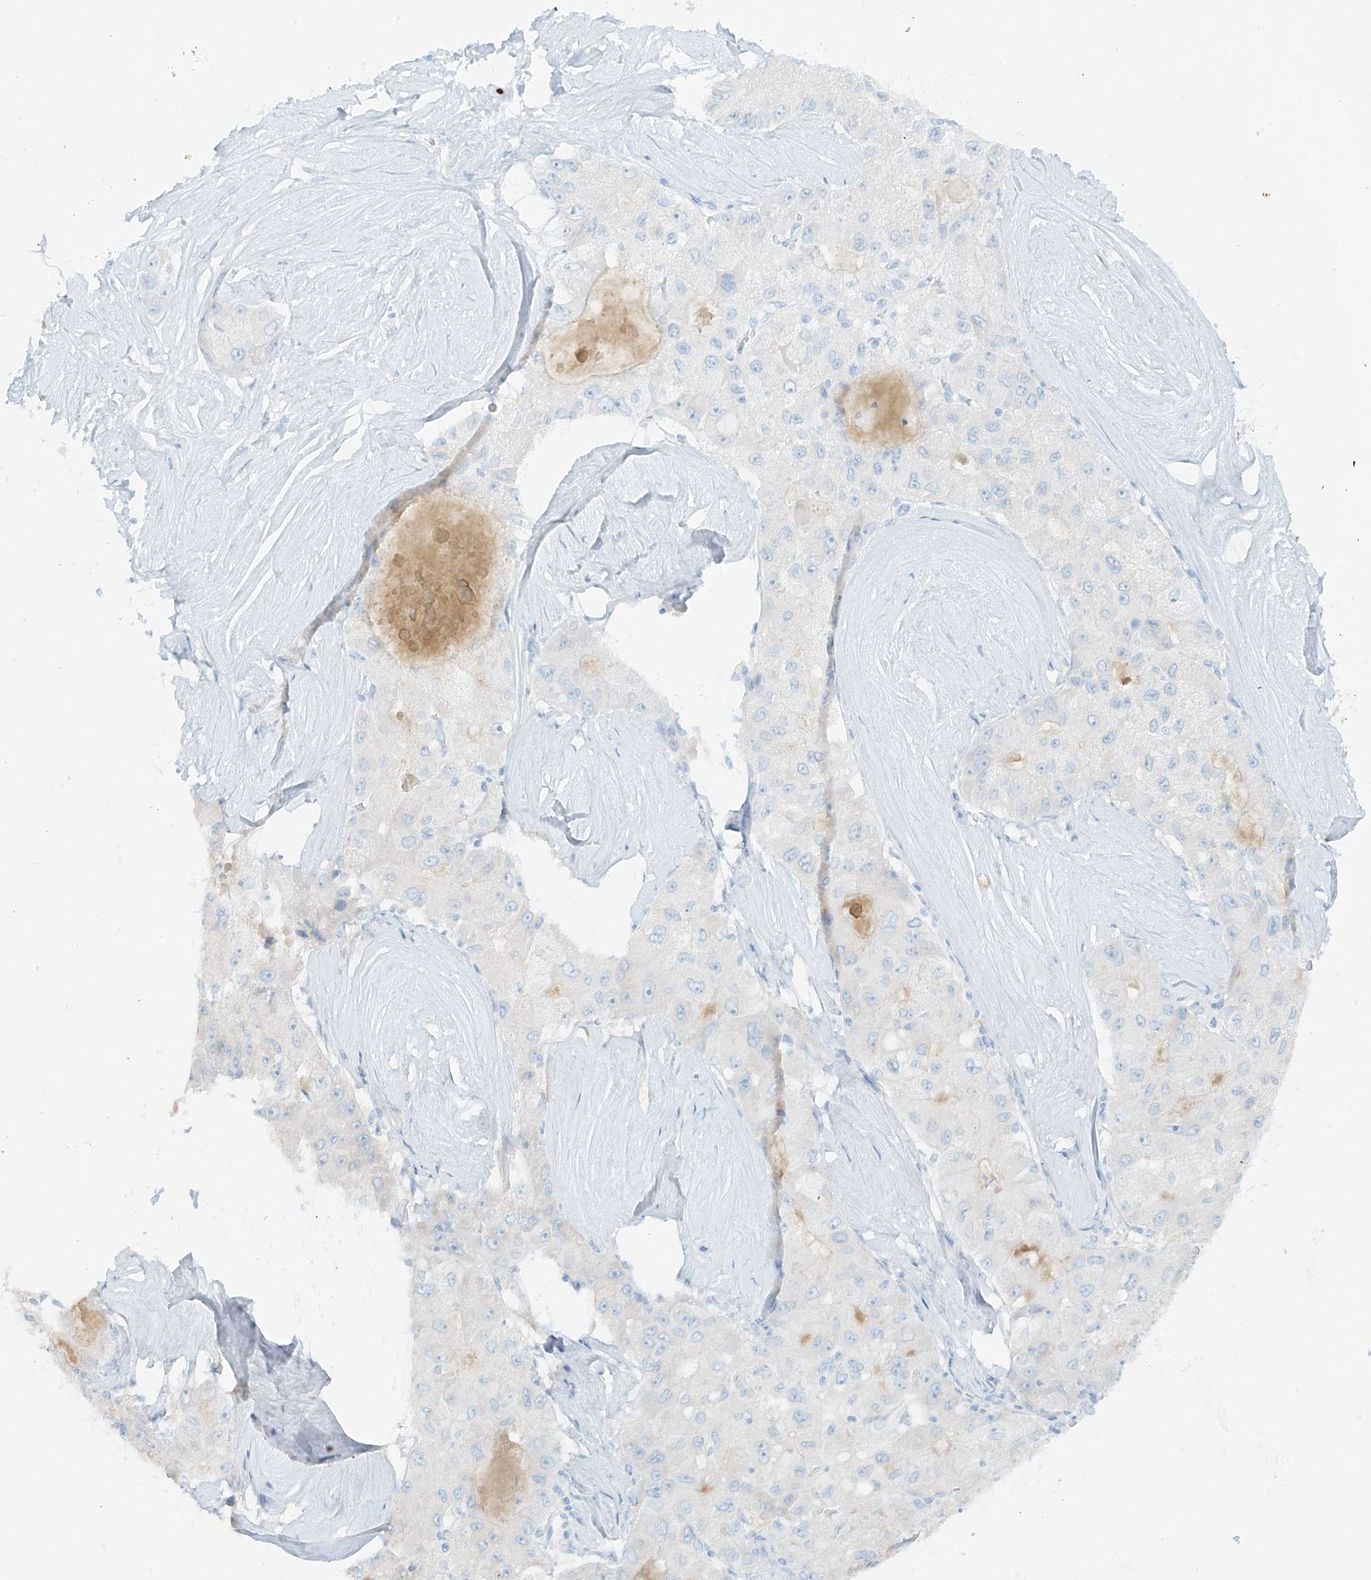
{"staining": {"intensity": "negative", "quantity": "none", "location": "none"}, "tissue": "liver cancer", "cell_type": "Tumor cells", "image_type": "cancer", "snomed": [{"axis": "morphology", "description": "Carcinoma, Hepatocellular, NOS"}, {"axis": "topography", "description": "Liver"}], "caption": "This histopathology image is of hepatocellular carcinoma (liver) stained with immunohistochemistry to label a protein in brown with the nuclei are counter-stained blue. There is no positivity in tumor cells. The staining is performed using DAB (3,3'-diaminobenzidine) brown chromogen with nuclei counter-stained in using hematoxylin.", "gene": "FSTL1", "patient": {"sex": "male", "age": 80}}